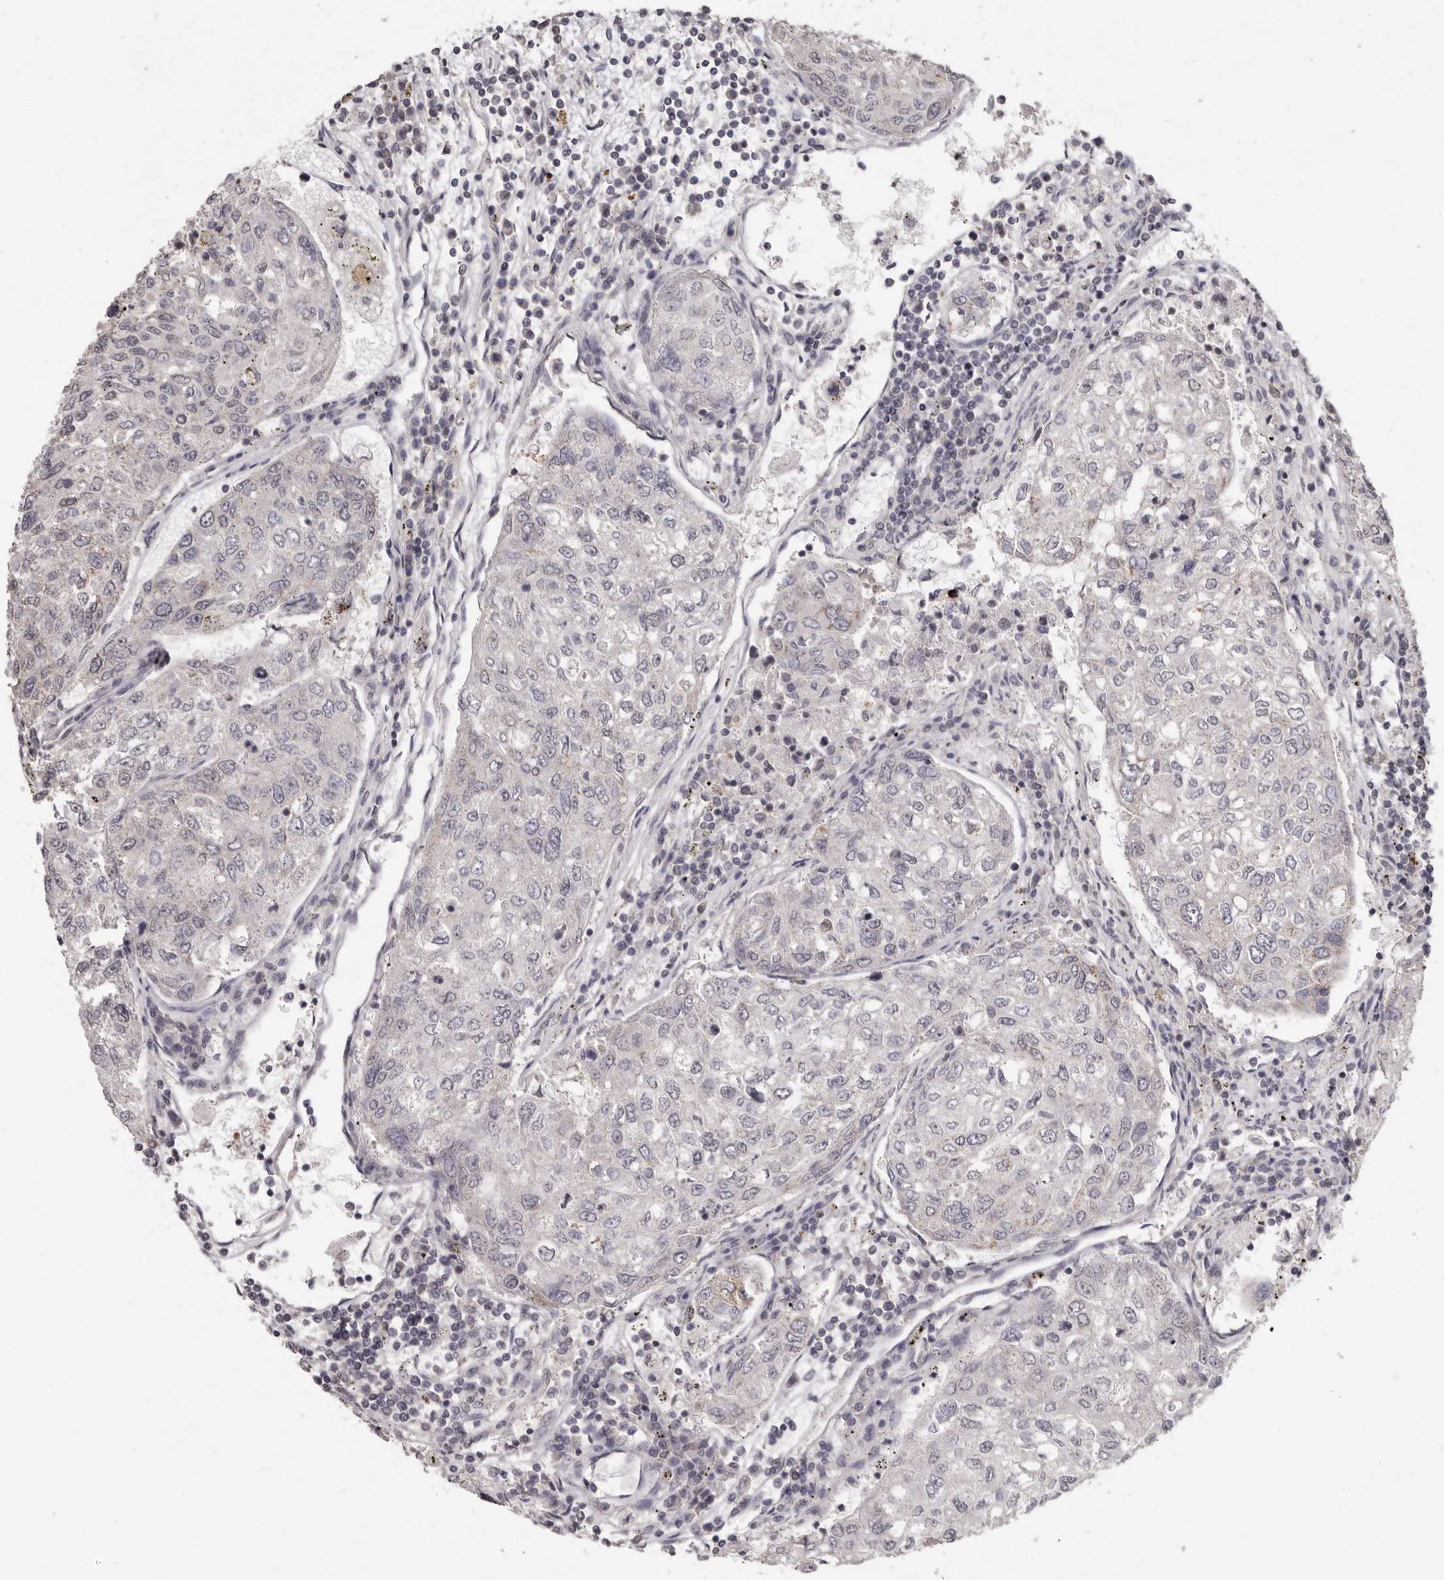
{"staining": {"intensity": "negative", "quantity": "none", "location": "none"}, "tissue": "urothelial cancer", "cell_type": "Tumor cells", "image_type": "cancer", "snomed": [{"axis": "morphology", "description": "Urothelial carcinoma, High grade"}, {"axis": "topography", "description": "Lymph node"}, {"axis": "topography", "description": "Urinary bladder"}], "caption": "Immunohistochemistry histopathology image of urothelial cancer stained for a protein (brown), which reveals no staining in tumor cells. (Brightfield microscopy of DAB IHC at high magnification).", "gene": "LINGO2", "patient": {"sex": "male", "age": 51}}